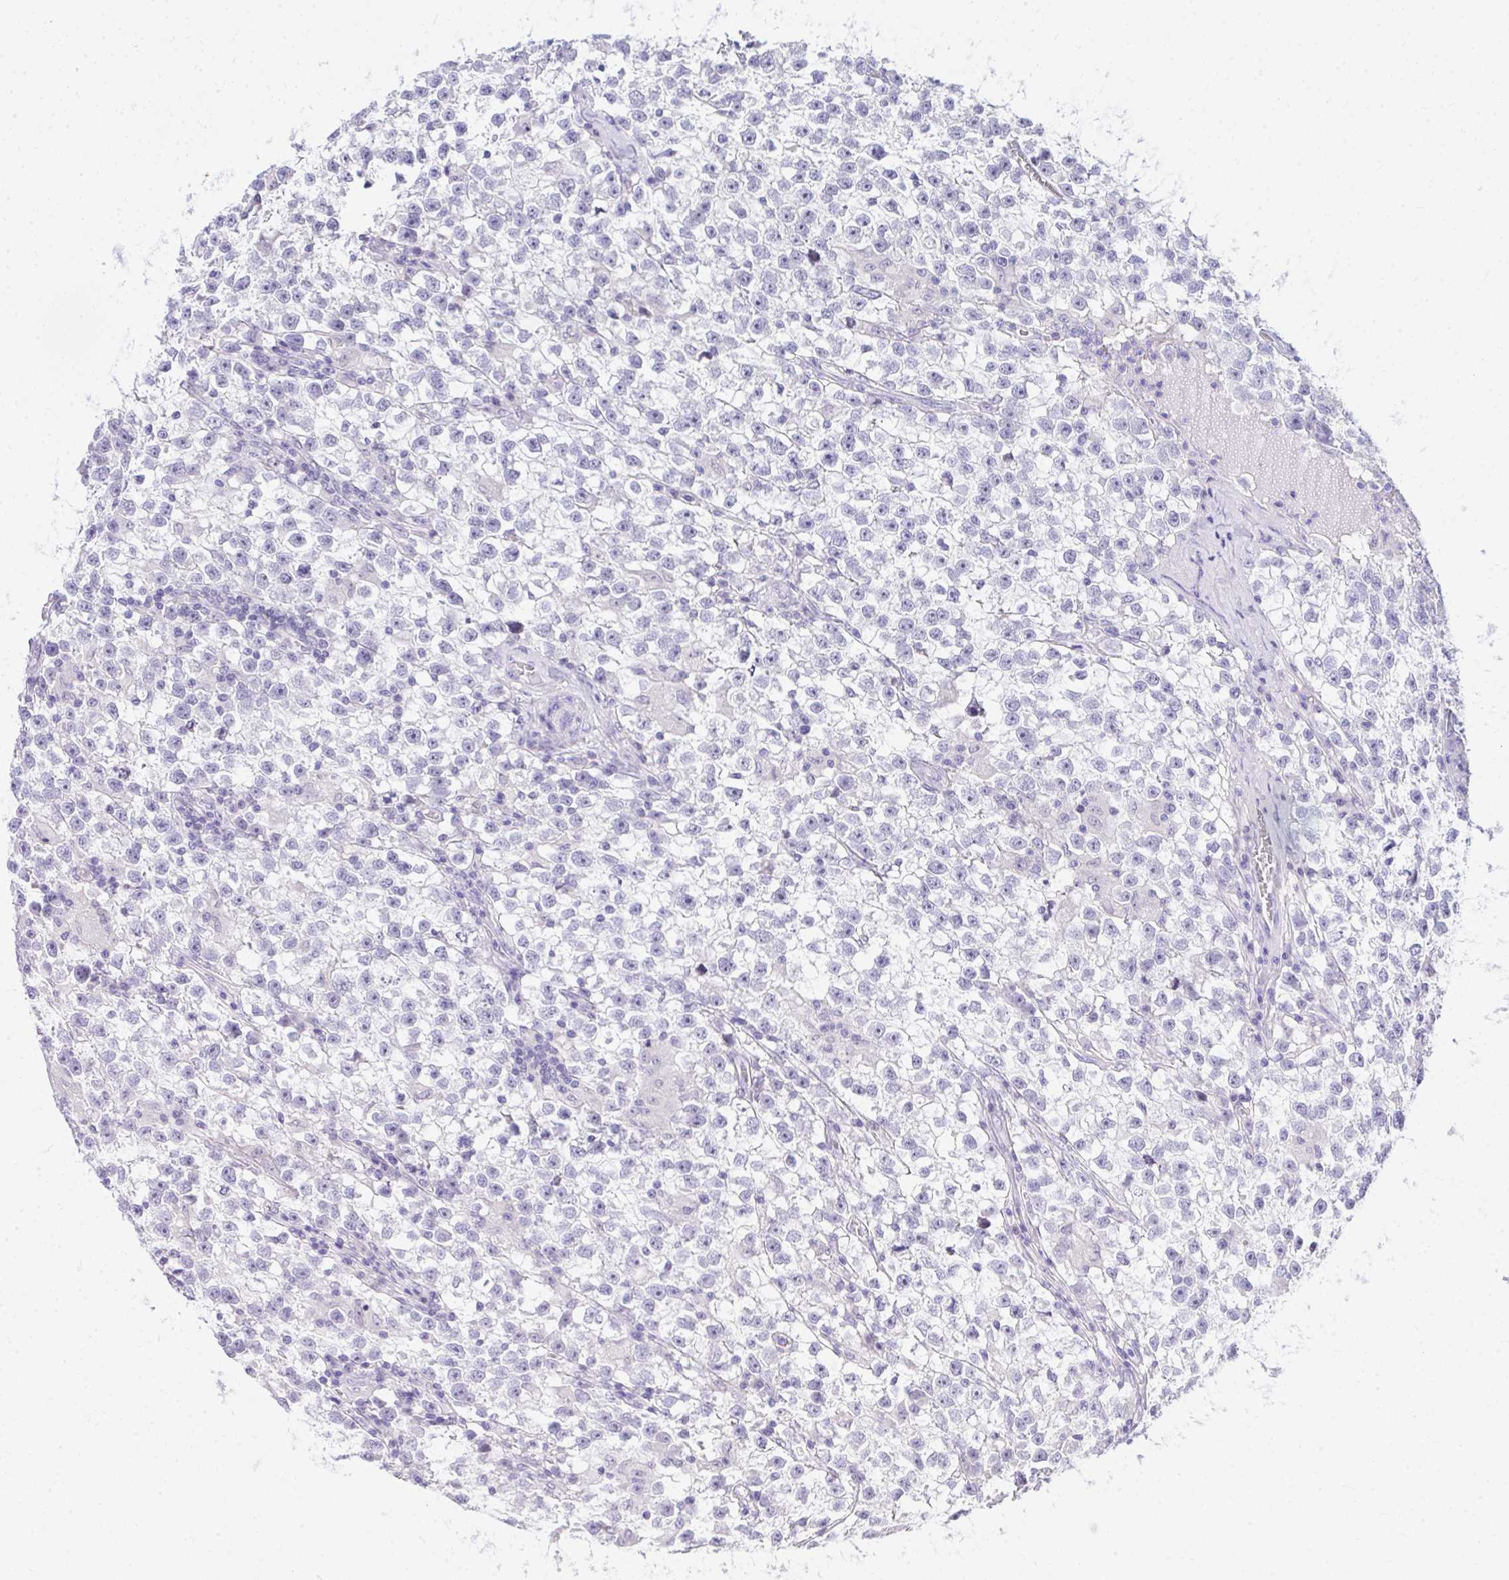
{"staining": {"intensity": "negative", "quantity": "none", "location": "none"}, "tissue": "testis cancer", "cell_type": "Tumor cells", "image_type": "cancer", "snomed": [{"axis": "morphology", "description": "Seminoma, NOS"}, {"axis": "topography", "description": "Testis"}], "caption": "An image of testis seminoma stained for a protein displays no brown staining in tumor cells.", "gene": "EID3", "patient": {"sex": "male", "age": 31}}